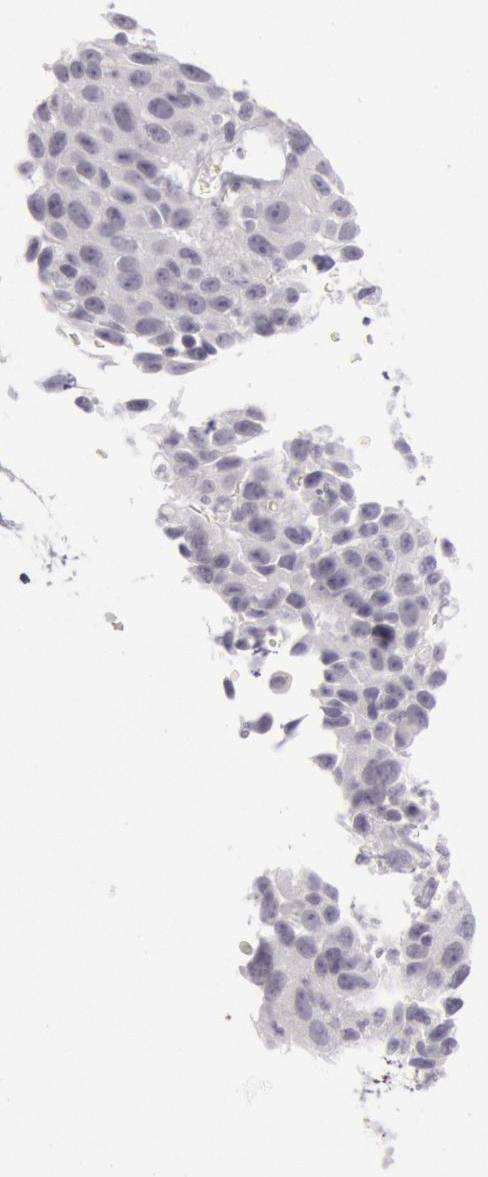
{"staining": {"intensity": "negative", "quantity": "none", "location": "none"}, "tissue": "lung cancer", "cell_type": "Tumor cells", "image_type": "cancer", "snomed": [{"axis": "morphology", "description": "Squamous cell carcinoma, NOS"}, {"axis": "topography", "description": "Lung"}], "caption": "Squamous cell carcinoma (lung) was stained to show a protein in brown. There is no significant expression in tumor cells.", "gene": "KRT16", "patient": {"sex": "male", "age": 64}}